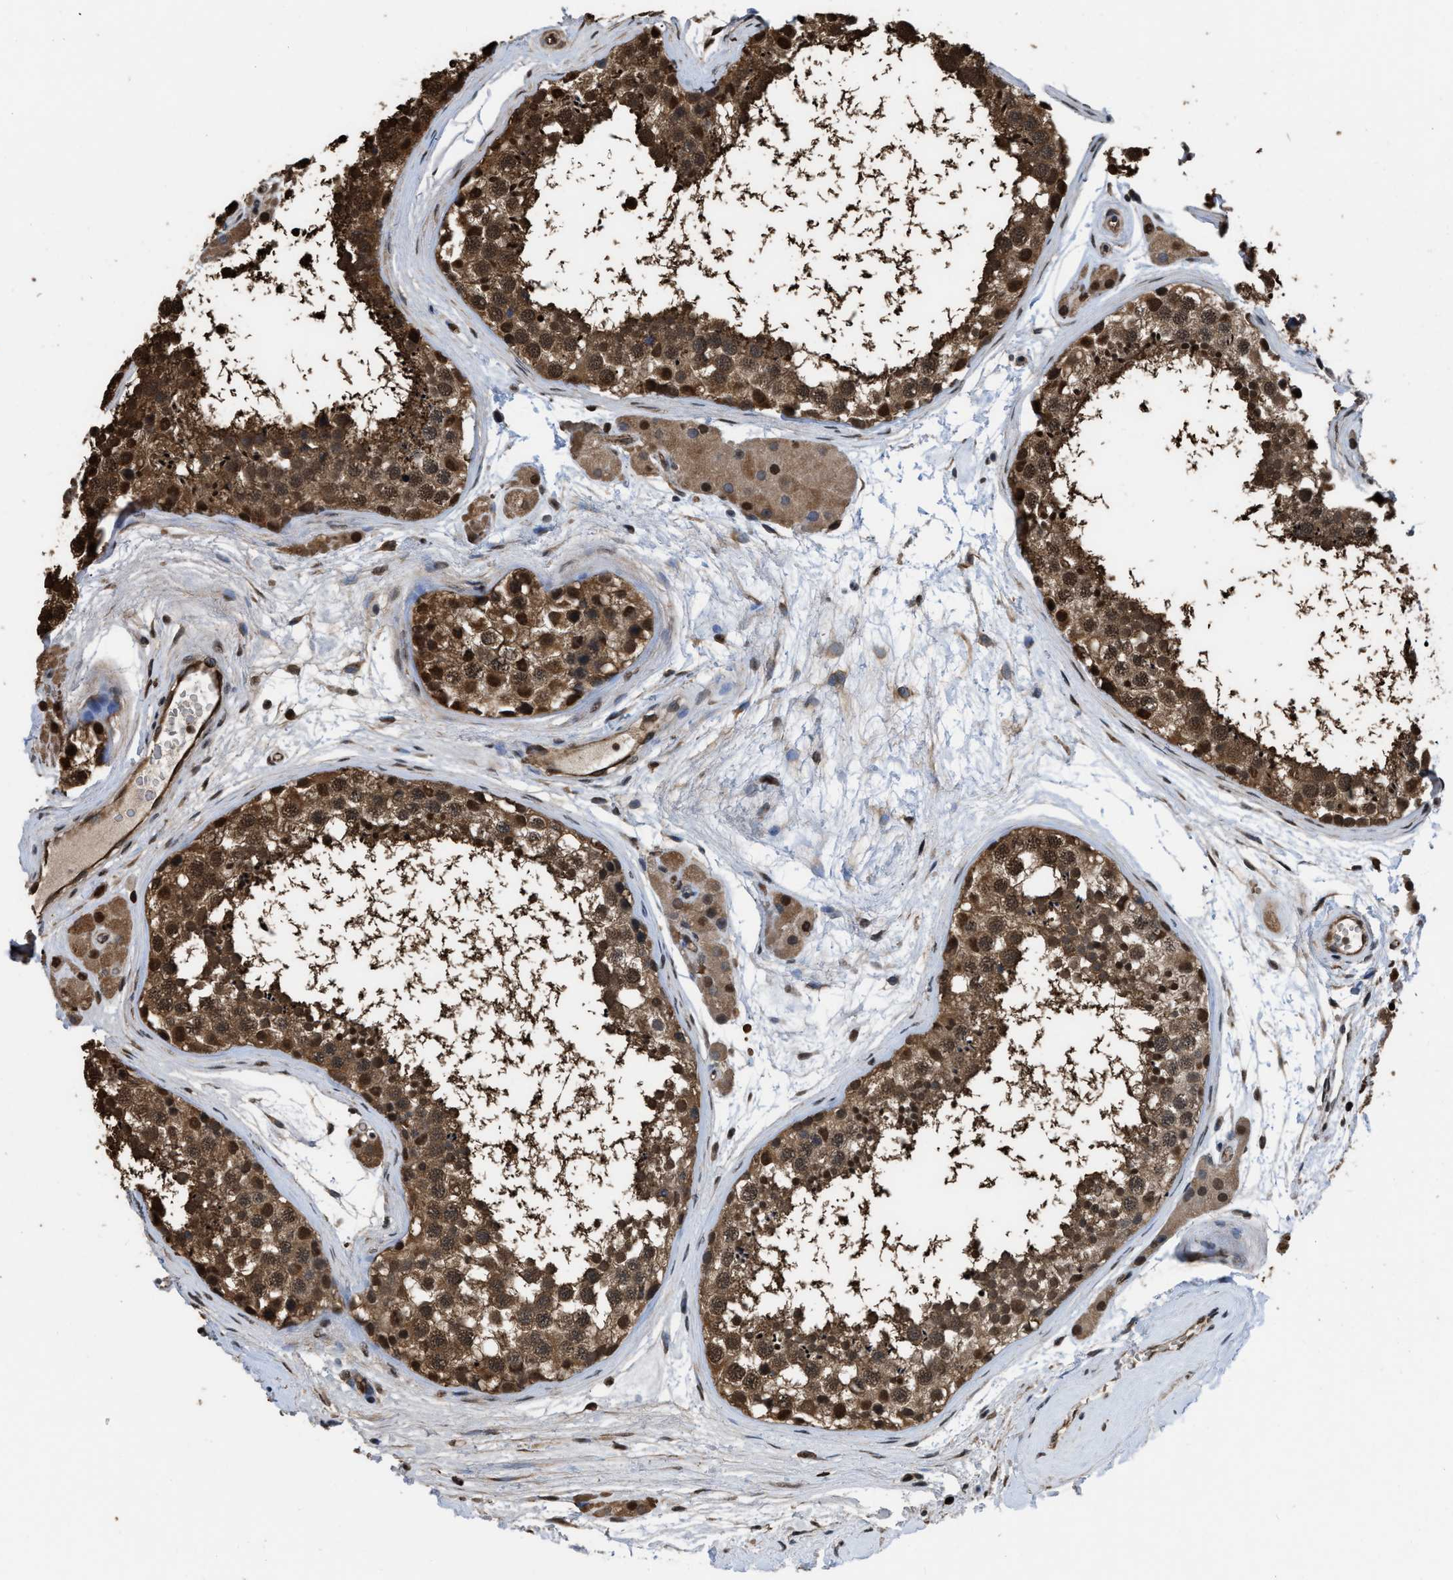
{"staining": {"intensity": "strong", "quantity": ">75%", "location": "cytoplasmic/membranous,nuclear"}, "tissue": "testis", "cell_type": "Cells in seminiferous ducts", "image_type": "normal", "snomed": [{"axis": "morphology", "description": "Normal tissue, NOS"}, {"axis": "topography", "description": "Testis"}], "caption": "Immunohistochemical staining of unremarkable testis exhibits >75% levels of strong cytoplasmic/membranous,nuclear protein staining in approximately >75% of cells in seminiferous ducts. The staining was performed using DAB (3,3'-diaminobenzidine), with brown indicating positive protein expression. Nuclei are stained blue with hematoxylin.", "gene": "FNTA", "patient": {"sex": "male", "age": 56}}